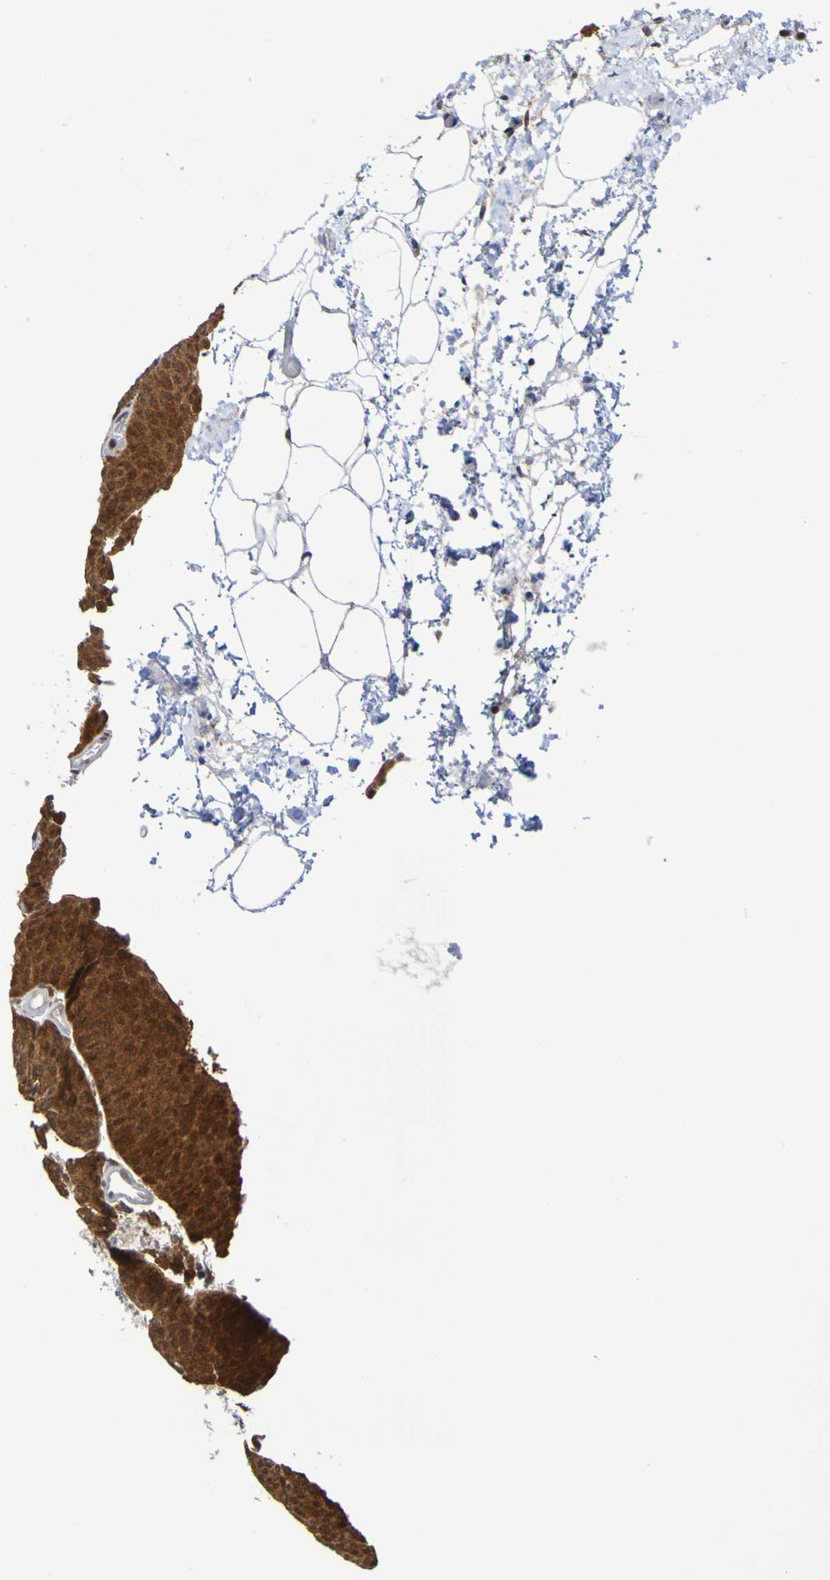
{"staining": {"intensity": "strong", "quantity": ">75%", "location": "cytoplasmic/membranous"}, "tissue": "urothelial cancer", "cell_type": "Tumor cells", "image_type": "cancer", "snomed": [{"axis": "morphology", "description": "Urothelial carcinoma, Low grade"}, {"axis": "topography", "description": "Urinary bladder"}], "caption": "Protein expression analysis of human urothelial cancer reveals strong cytoplasmic/membranous expression in approximately >75% of tumor cells.", "gene": "ATIC", "patient": {"sex": "female", "age": 60}}